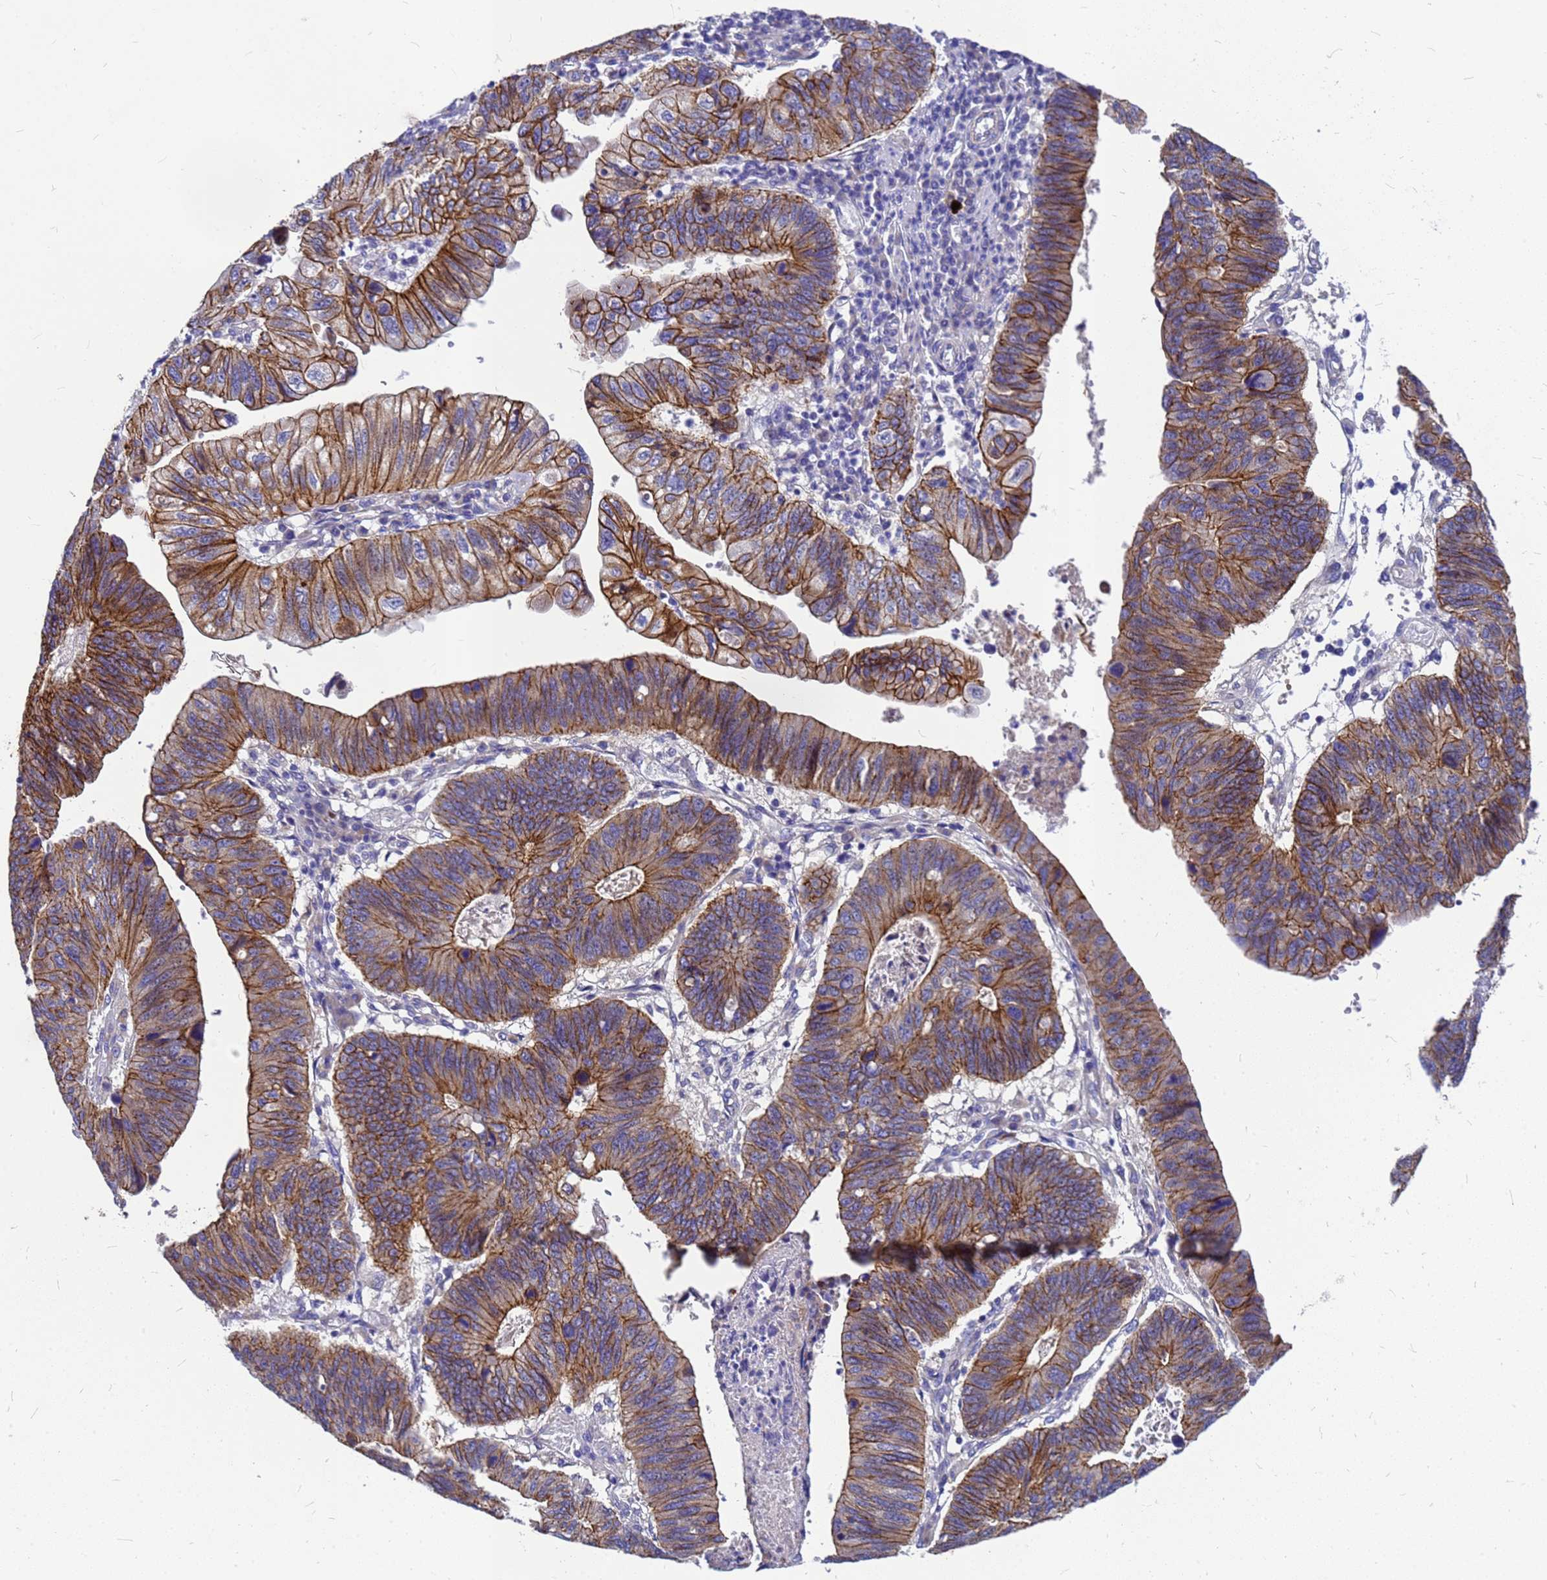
{"staining": {"intensity": "moderate", "quantity": ">75%", "location": "cytoplasmic/membranous"}, "tissue": "stomach cancer", "cell_type": "Tumor cells", "image_type": "cancer", "snomed": [{"axis": "morphology", "description": "Adenocarcinoma, NOS"}, {"axis": "topography", "description": "Stomach"}], "caption": "IHC of stomach adenocarcinoma demonstrates medium levels of moderate cytoplasmic/membranous positivity in approximately >75% of tumor cells. The protein of interest is stained brown, and the nuclei are stained in blue (DAB (3,3'-diaminobenzidine) IHC with brightfield microscopy, high magnification).", "gene": "FBXW5", "patient": {"sex": "male", "age": 59}}